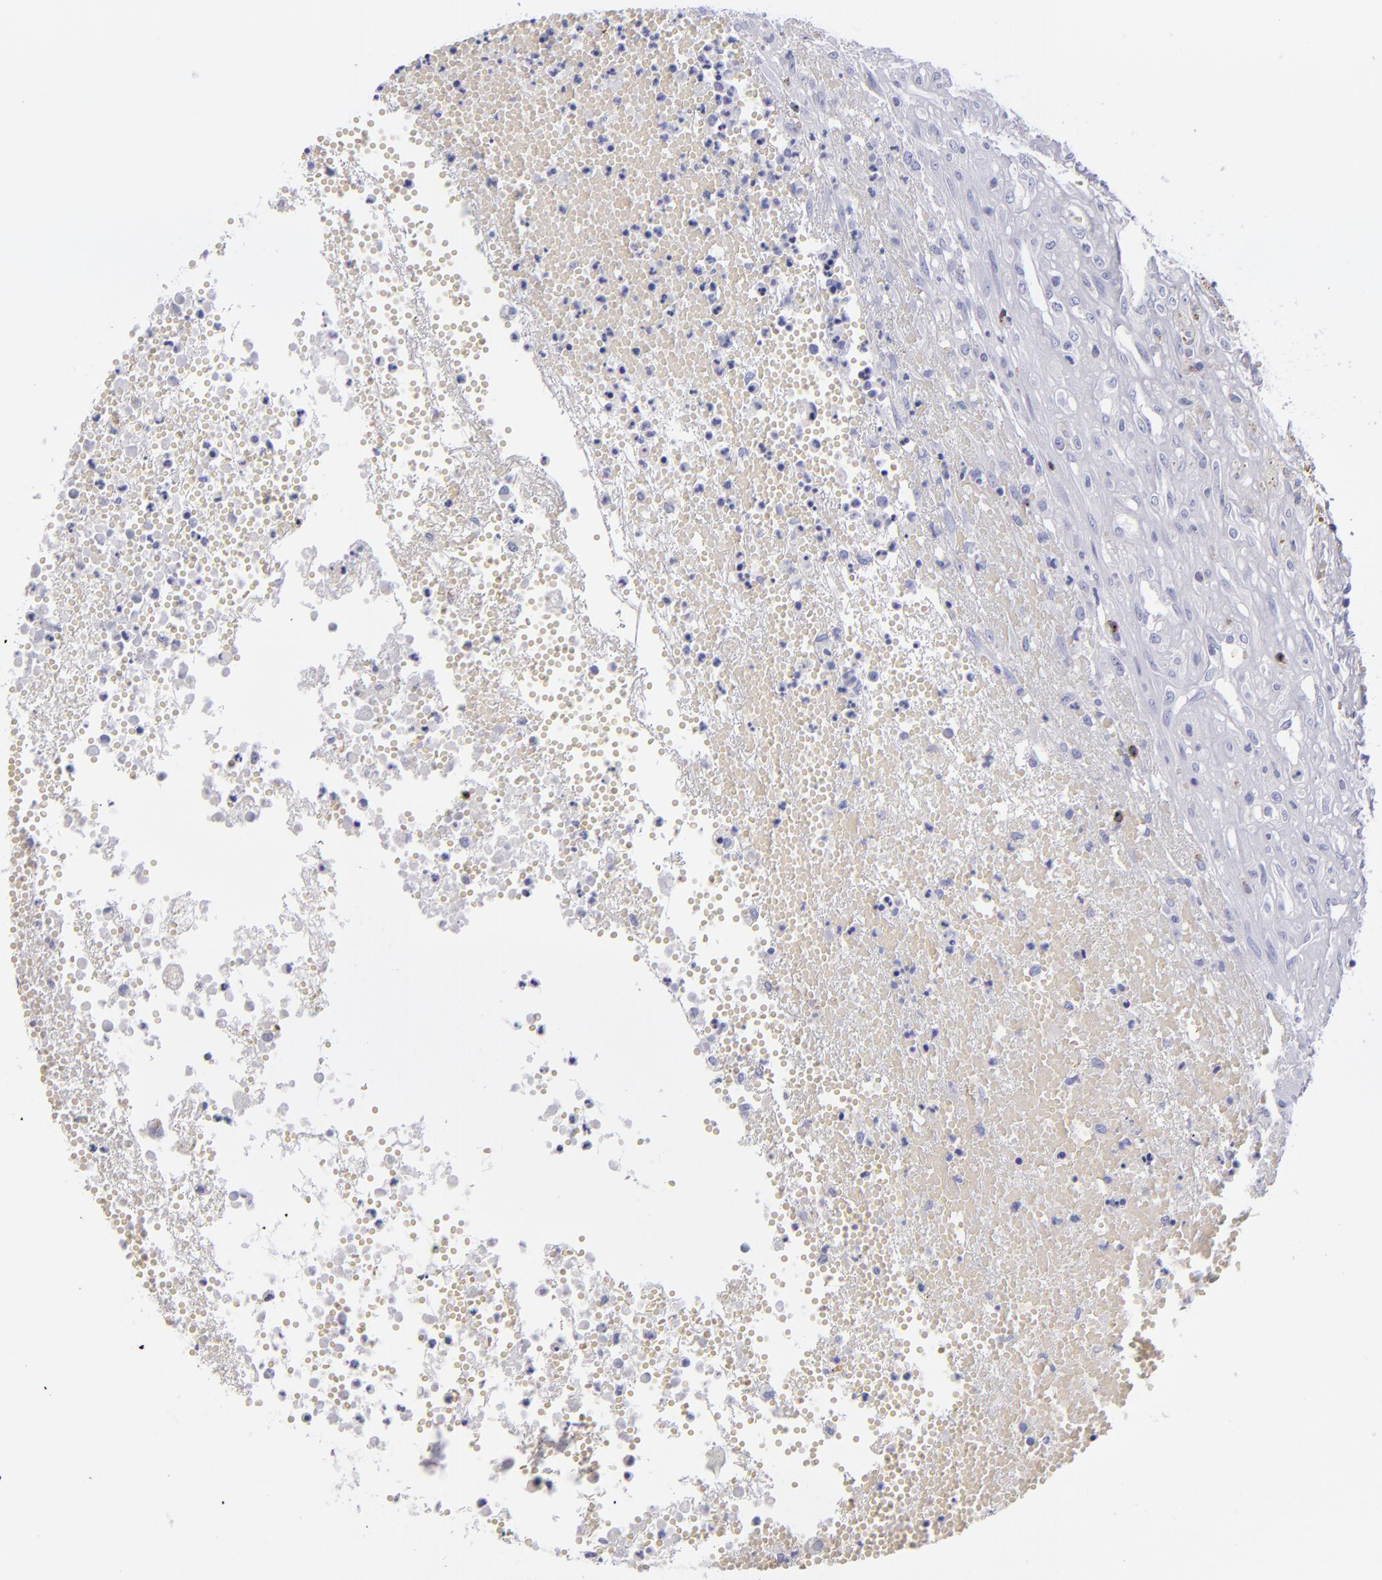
{"staining": {"intensity": "negative", "quantity": "none", "location": "none"}, "tissue": "glioma", "cell_type": "Tumor cells", "image_type": "cancer", "snomed": [{"axis": "morphology", "description": "Glioma, malignant, High grade"}, {"axis": "topography", "description": "Brain"}], "caption": "The photomicrograph exhibits no significant expression in tumor cells of glioma. (DAB (3,3'-diaminobenzidine) immunohistochemistry with hematoxylin counter stain).", "gene": "CD2", "patient": {"sex": "male", "age": 66}}